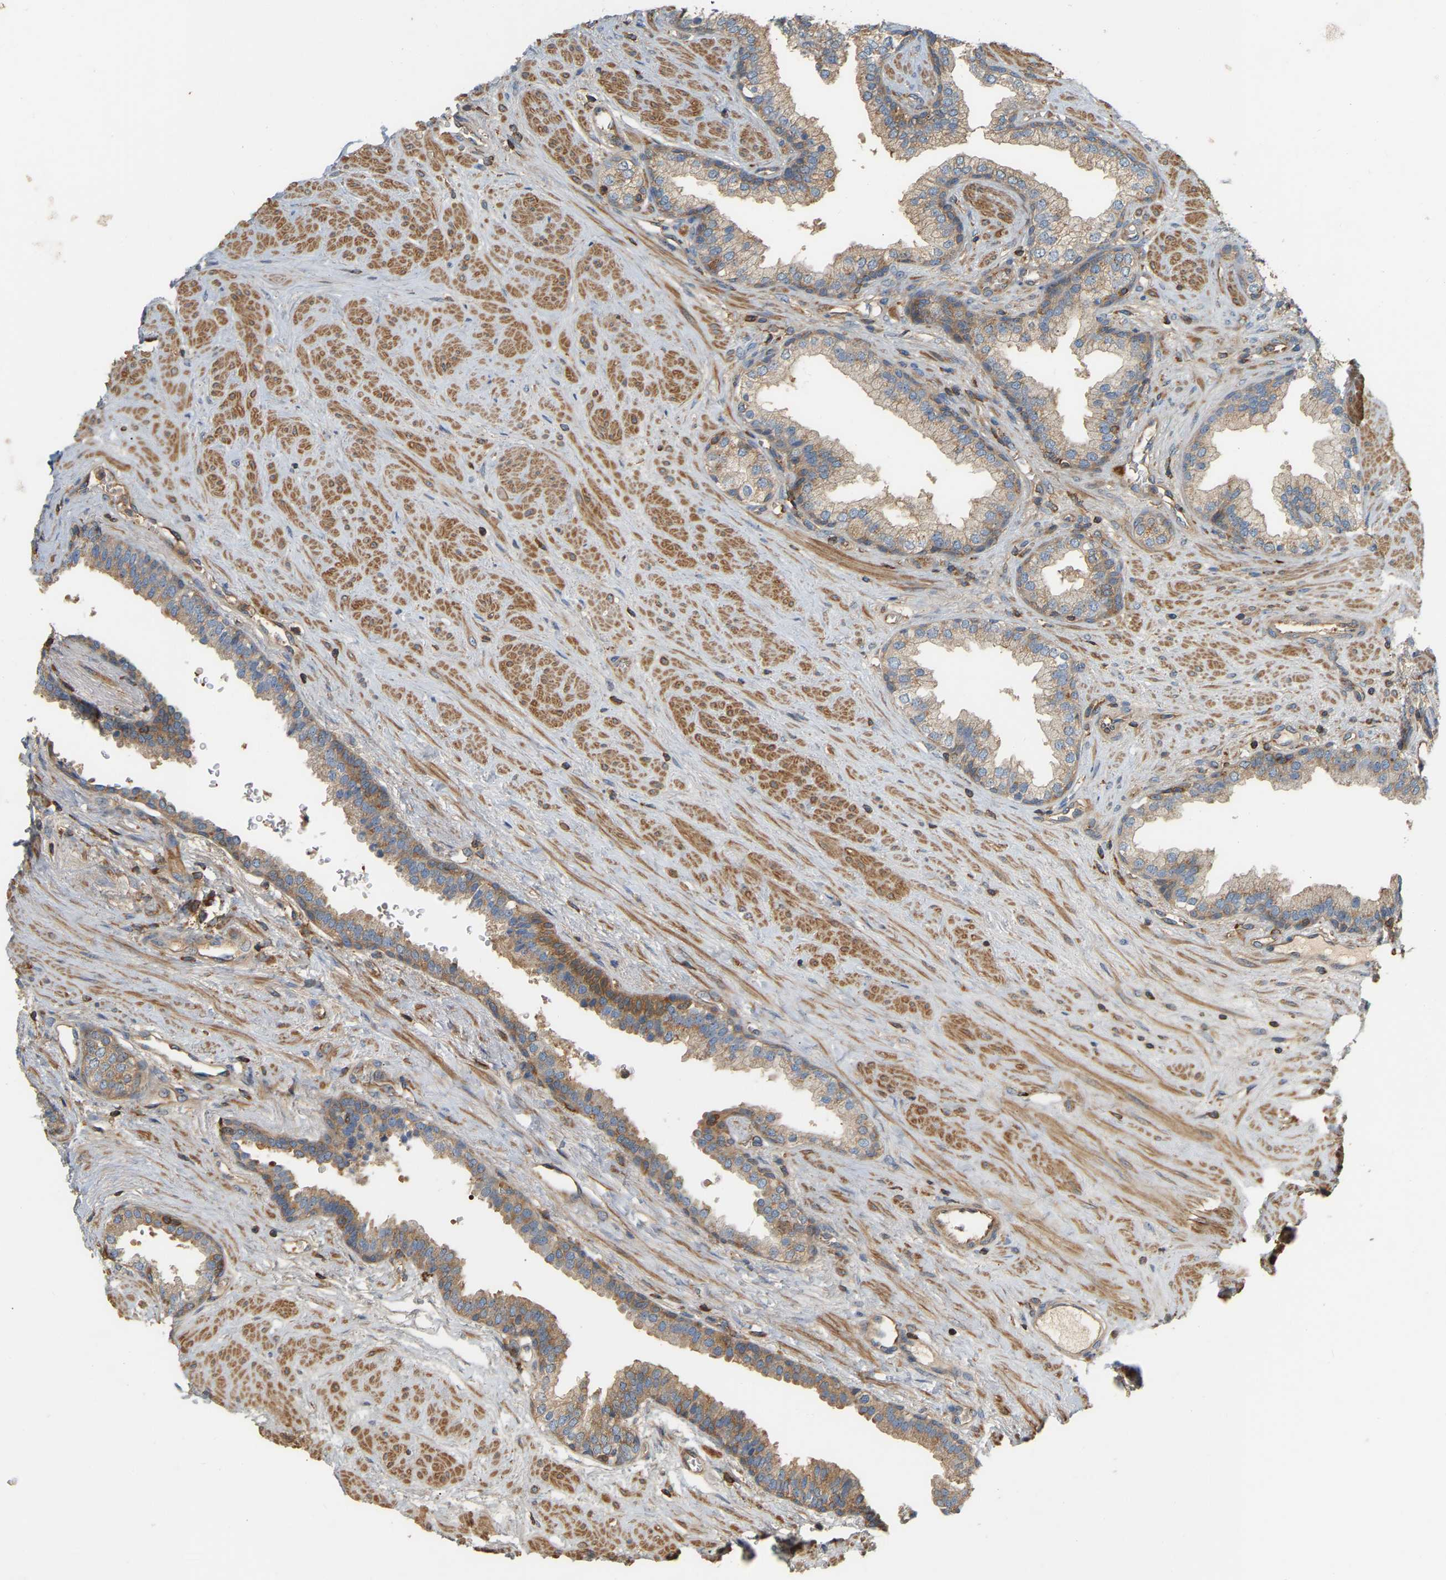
{"staining": {"intensity": "moderate", "quantity": "25%-75%", "location": "cytoplasmic/membranous"}, "tissue": "prostate", "cell_type": "Glandular cells", "image_type": "normal", "snomed": [{"axis": "morphology", "description": "Normal tissue, NOS"}, {"axis": "topography", "description": "Prostate"}], "caption": "Protein expression analysis of benign prostate exhibits moderate cytoplasmic/membranous positivity in approximately 25%-75% of glandular cells. The staining is performed using DAB brown chromogen to label protein expression. The nuclei are counter-stained blue using hematoxylin.", "gene": "AKAP13", "patient": {"sex": "male", "age": 51}}